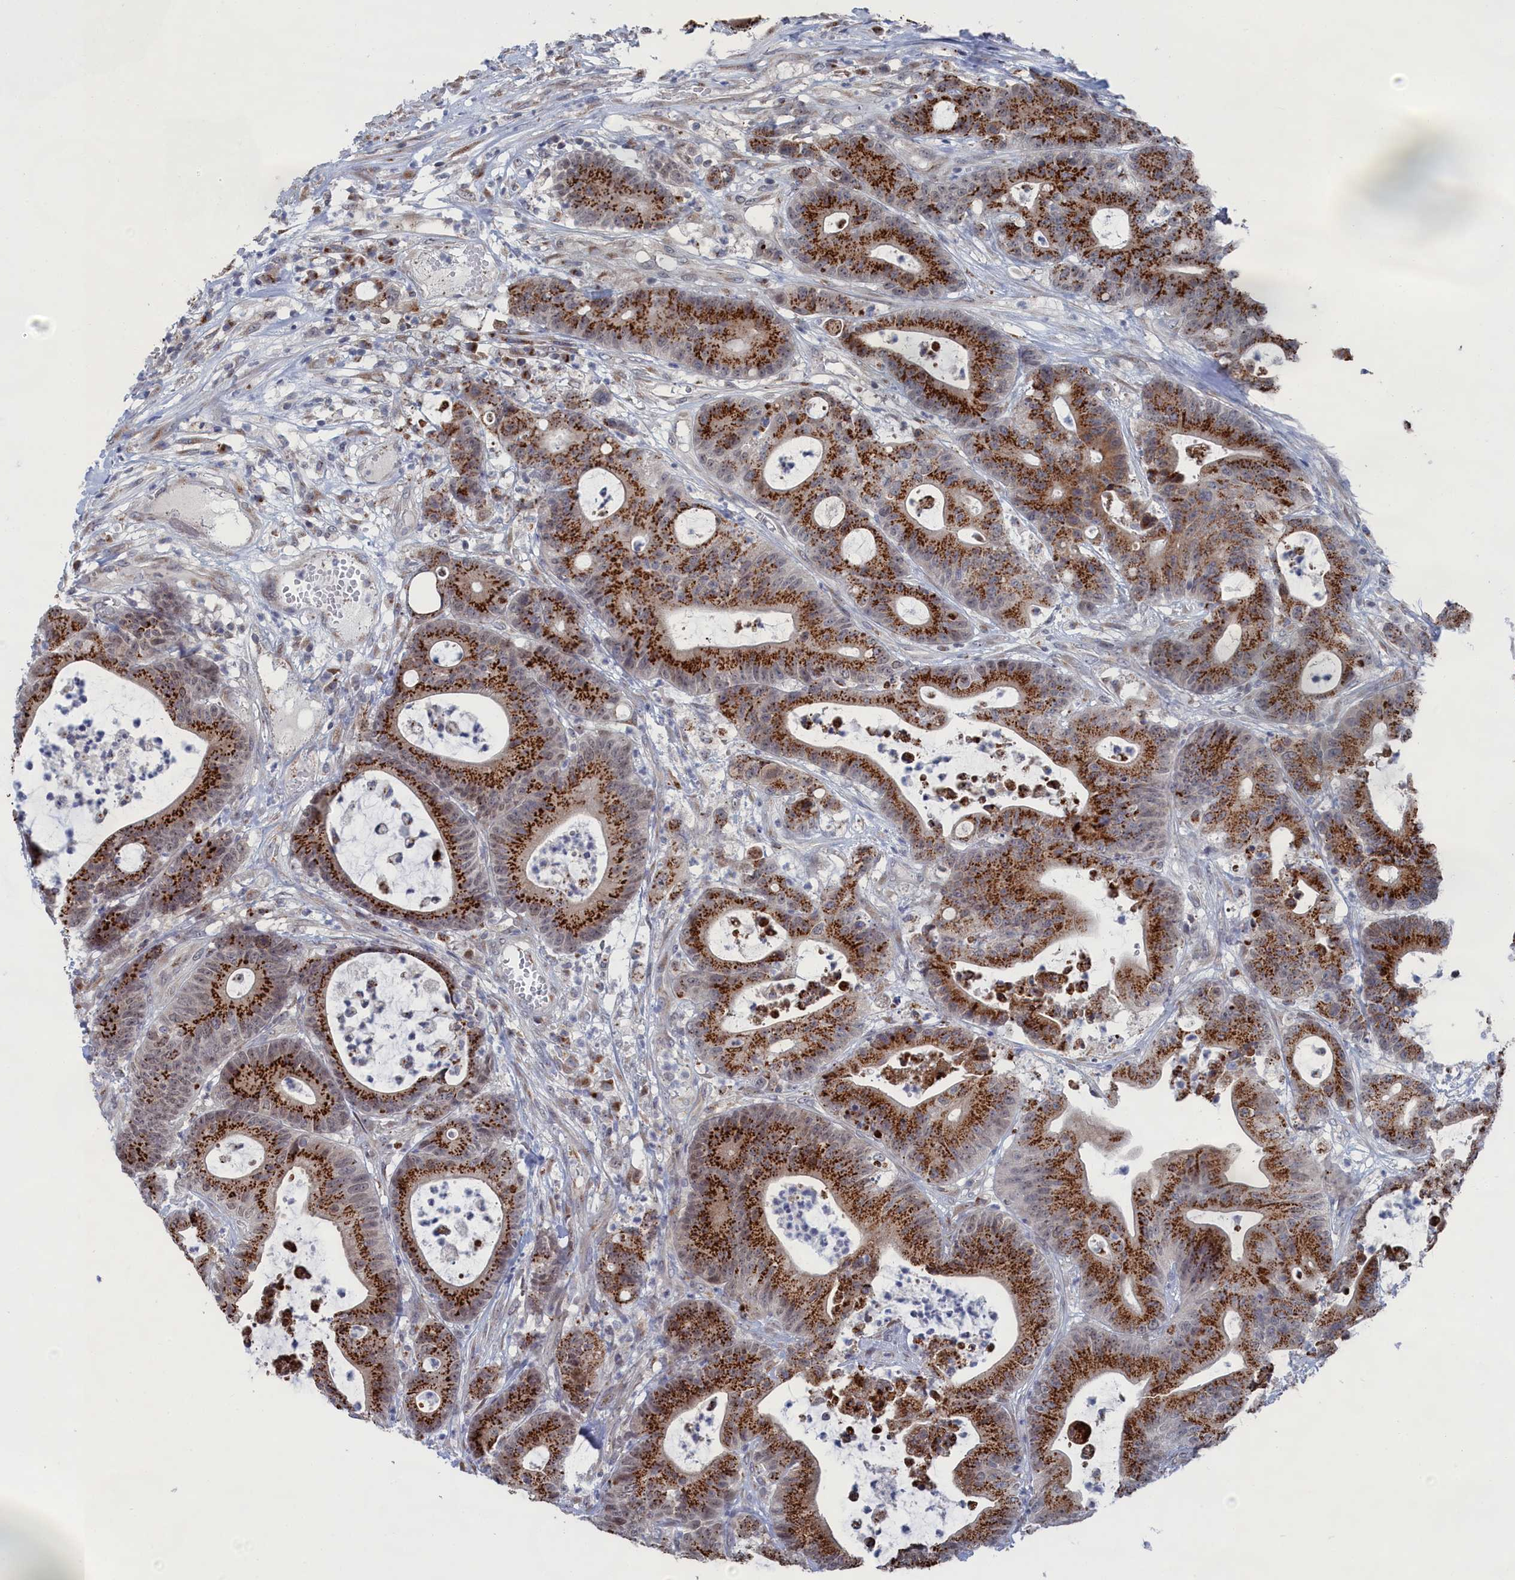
{"staining": {"intensity": "strong", "quantity": ">75%", "location": "cytoplasmic/membranous"}, "tissue": "colorectal cancer", "cell_type": "Tumor cells", "image_type": "cancer", "snomed": [{"axis": "morphology", "description": "Adenocarcinoma, NOS"}, {"axis": "topography", "description": "Colon"}], "caption": "The immunohistochemical stain shows strong cytoplasmic/membranous expression in tumor cells of colorectal adenocarcinoma tissue.", "gene": "IRX1", "patient": {"sex": "female", "age": 84}}